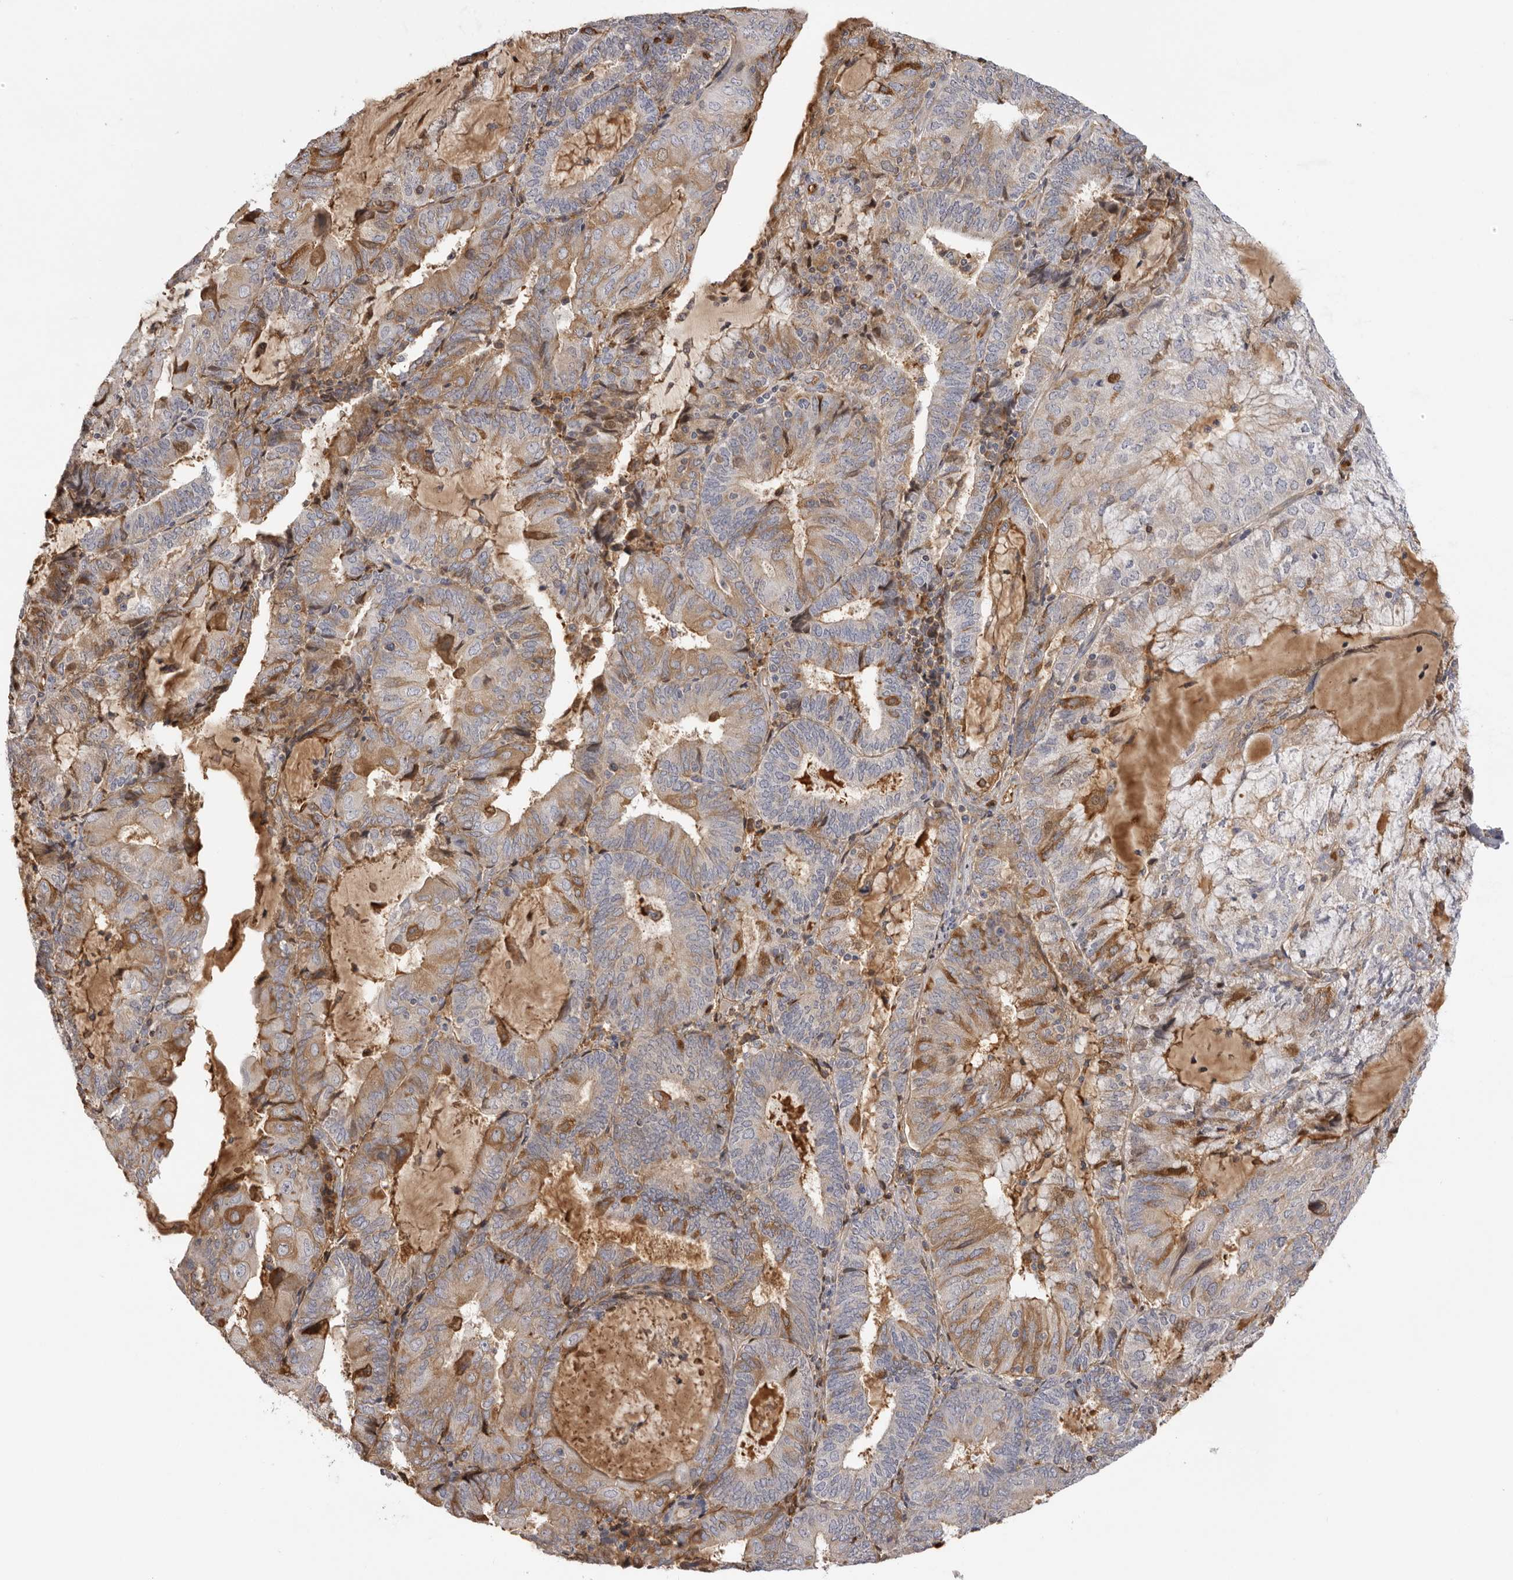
{"staining": {"intensity": "moderate", "quantity": "<25%", "location": "cytoplasmic/membranous"}, "tissue": "endometrial cancer", "cell_type": "Tumor cells", "image_type": "cancer", "snomed": [{"axis": "morphology", "description": "Adenocarcinoma, NOS"}, {"axis": "topography", "description": "Endometrium"}], "caption": "DAB (3,3'-diaminobenzidine) immunohistochemical staining of endometrial adenocarcinoma exhibits moderate cytoplasmic/membranous protein staining in approximately <25% of tumor cells.", "gene": "PLEKHF2", "patient": {"sex": "female", "age": 81}}